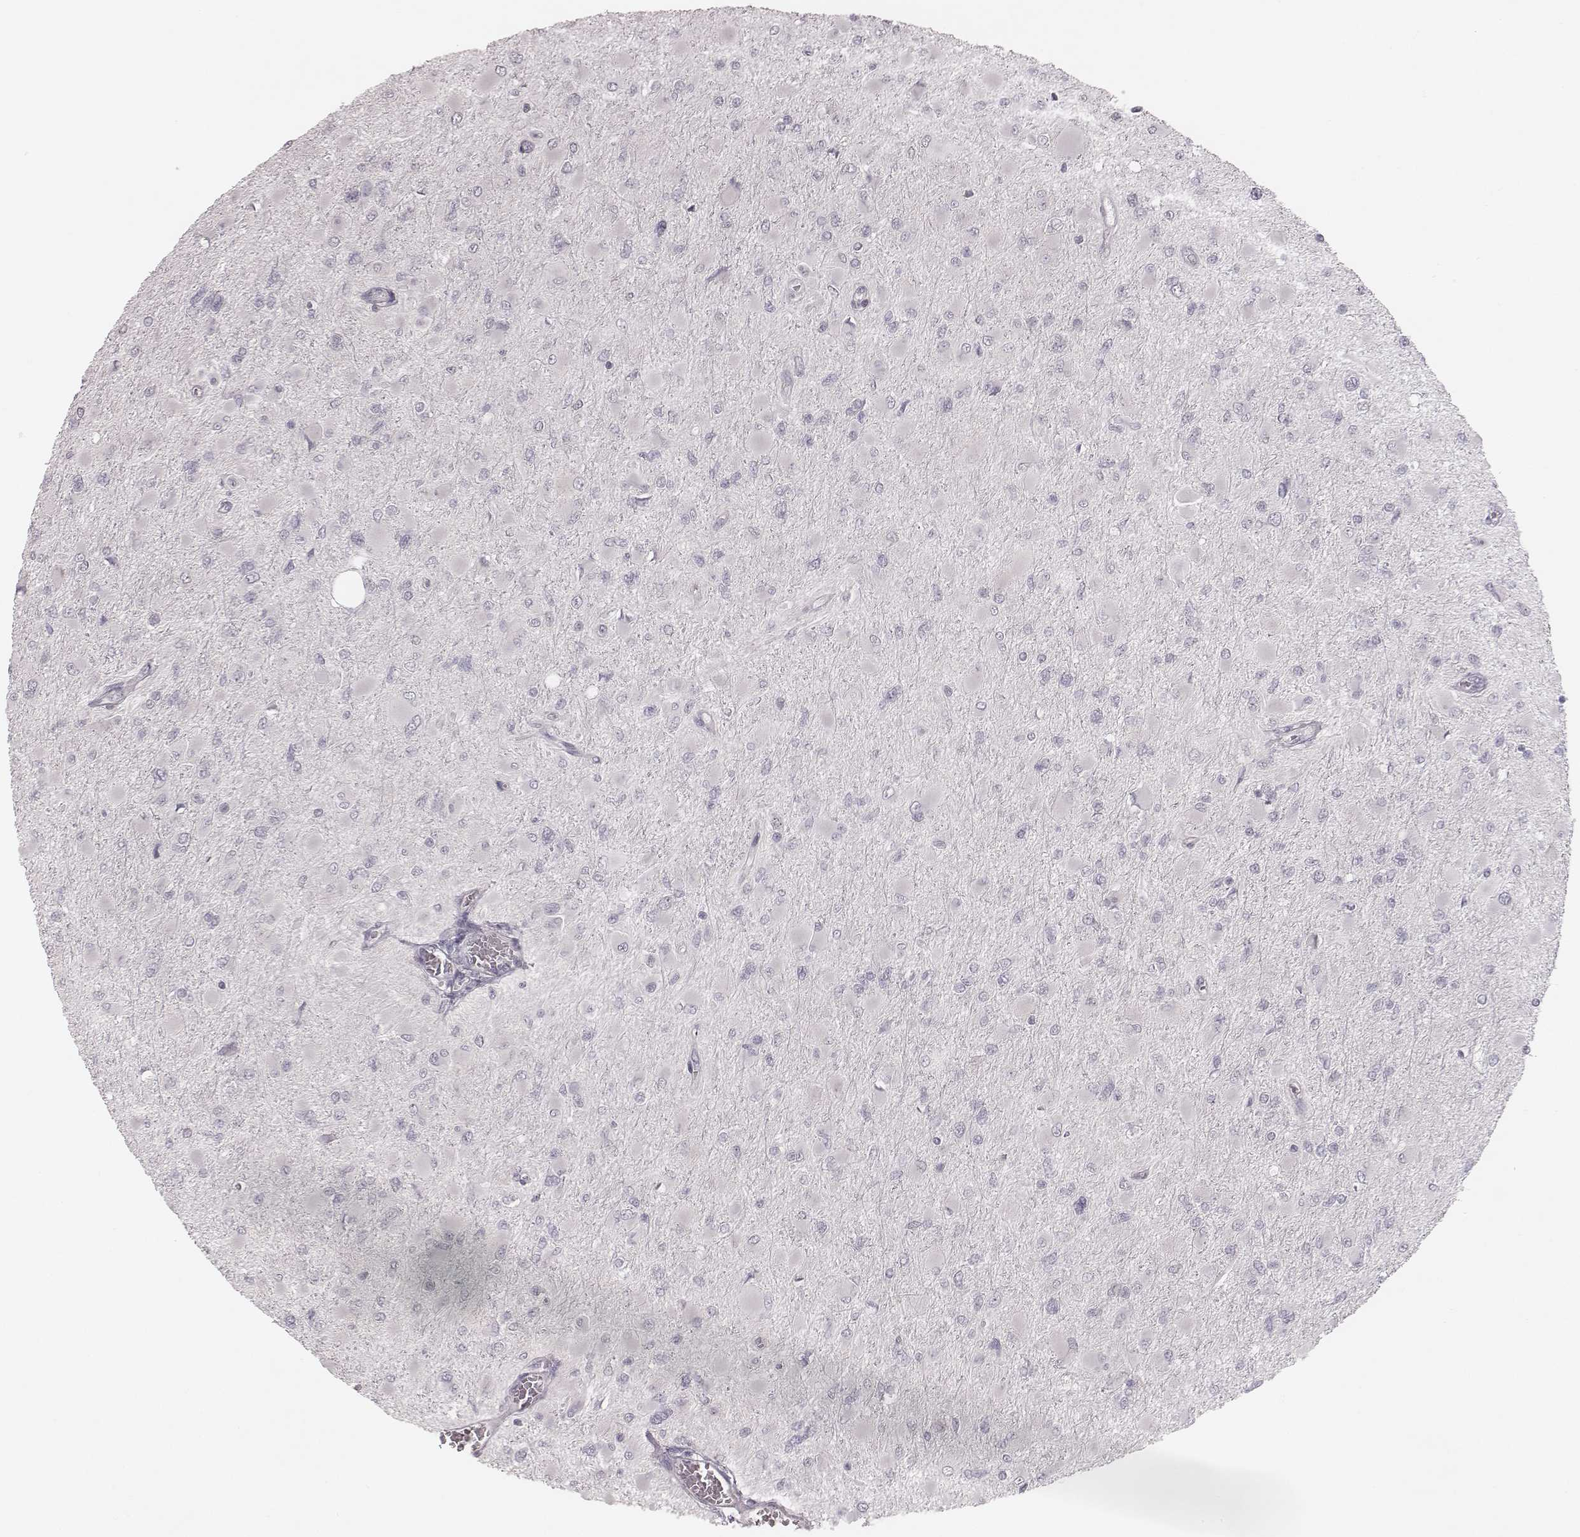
{"staining": {"intensity": "negative", "quantity": "none", "location": "none"}, "tissue": "glioma", "cell_type": "Tumor cells", "image_type": "cancer", "snomed": [{"axis": "morphology", "description": "Glioma, malignant, High grade"}, {"axis": "topography", "description": "Cerebral cortex"}], "caption": "A high-resolution photomicrograph shows immunohistochemistry staining of glioma, which exhibits no significant staining in tumor cells. (DAB IHC with hematoxylin counter stain).", "gene": "ACACB", "patient": {"sex": "female", "age": 36}}